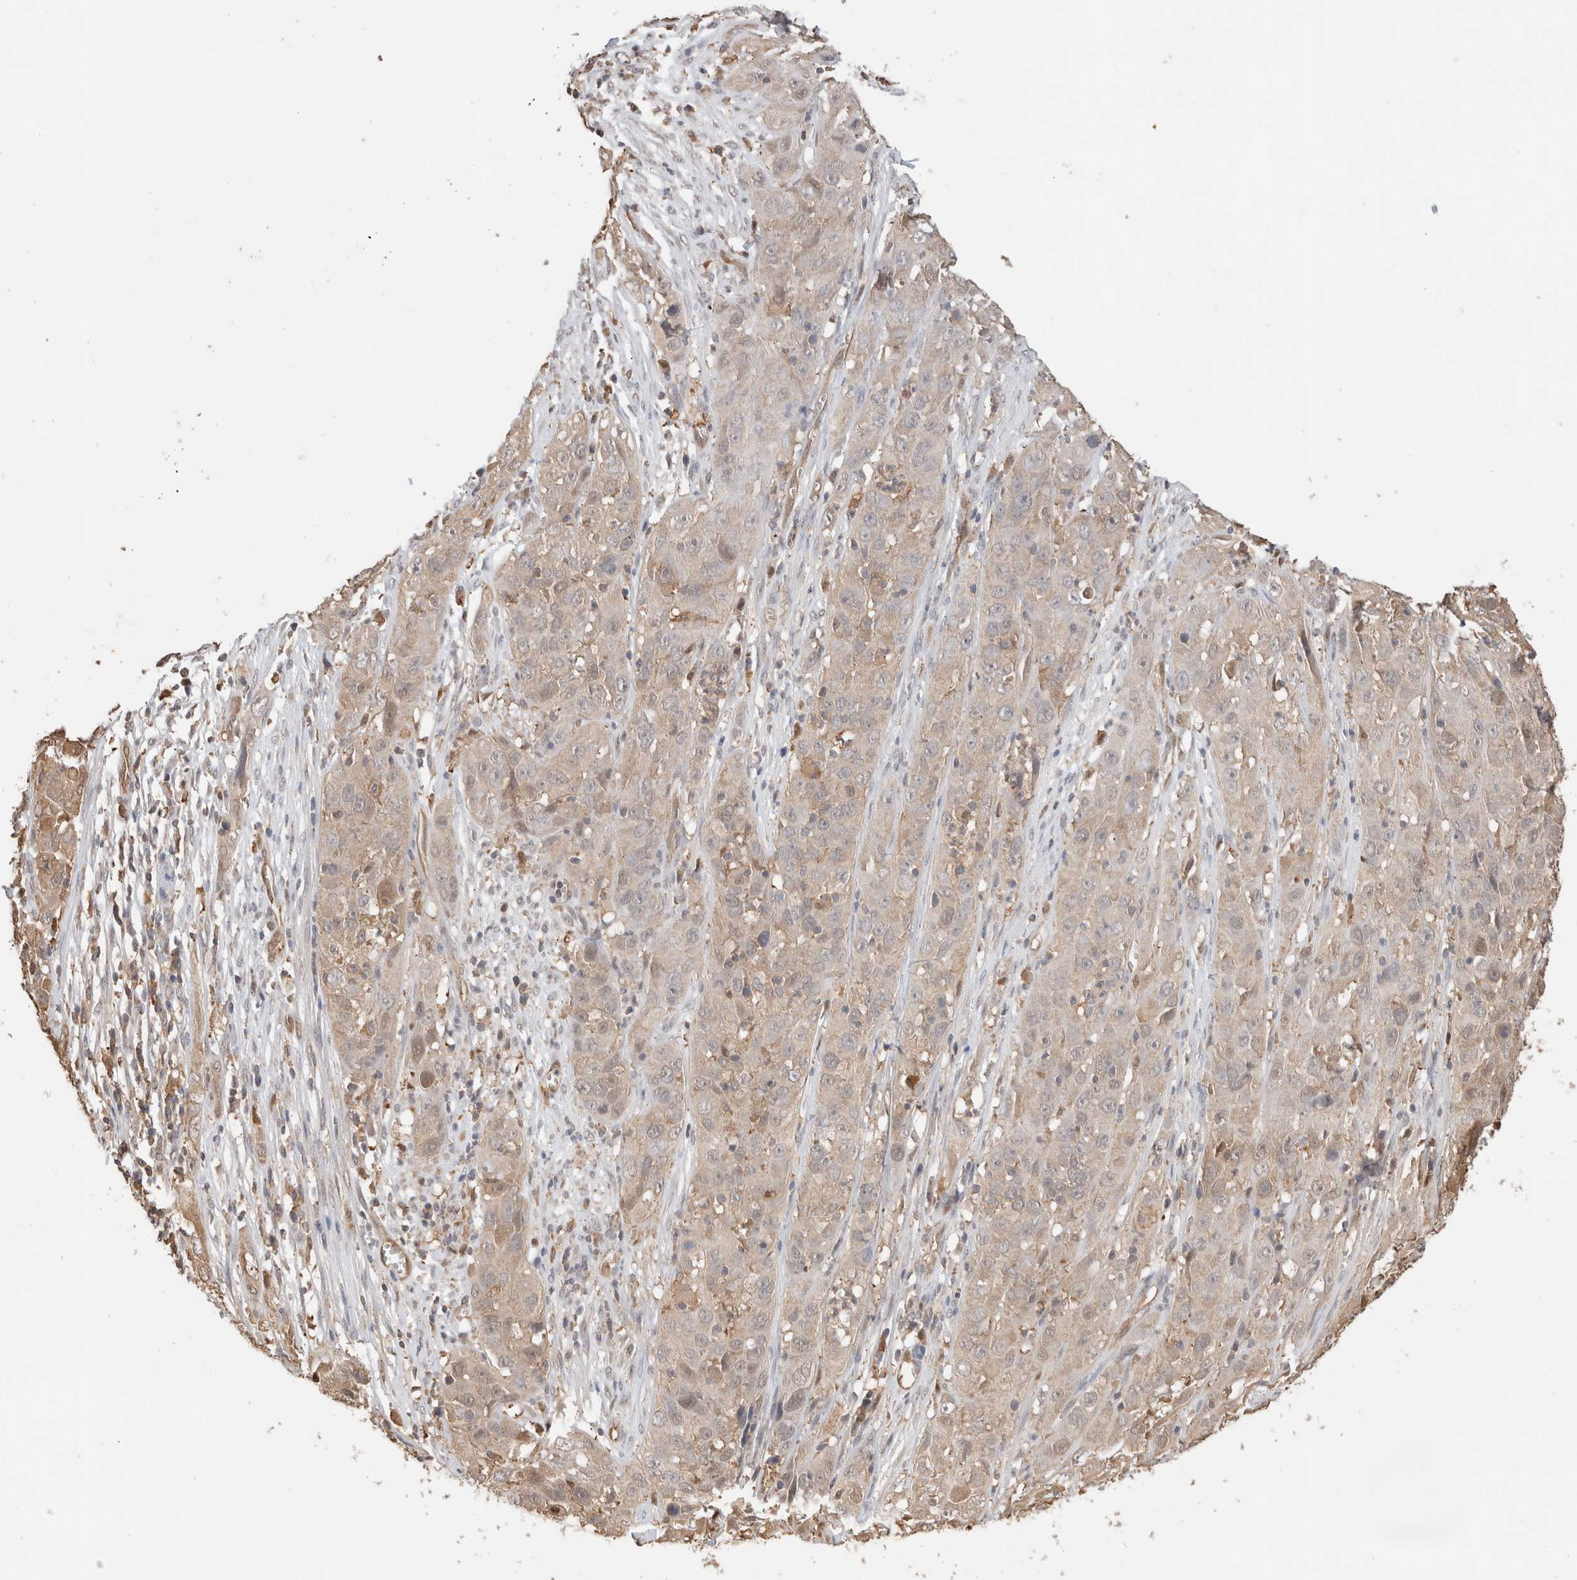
{"staining": {"intensity": "weak", "quantity": "<25%", "location": "cytoplasmic/membranous,nuclear"}, "tissue": "cervical cancer", "cell_type": "Tumor cells", "image_type": "cancer", "snomed": [{"axis": "morphology", "description": "Squamous cell carcinoma, NOS"}, {"axis": "topography", "description": "Cervix"}], "caption": "Tumor cells show no significant protein positivity in cervical squamous cell carcinoma. The staining is performed using DAB (3,3'-diaminobenzidine) brown chromogen with nuclei counter-stained in using hematoxylin.", "gene": "YWHAH", "patient": {"sex": "female", "age": 32}}